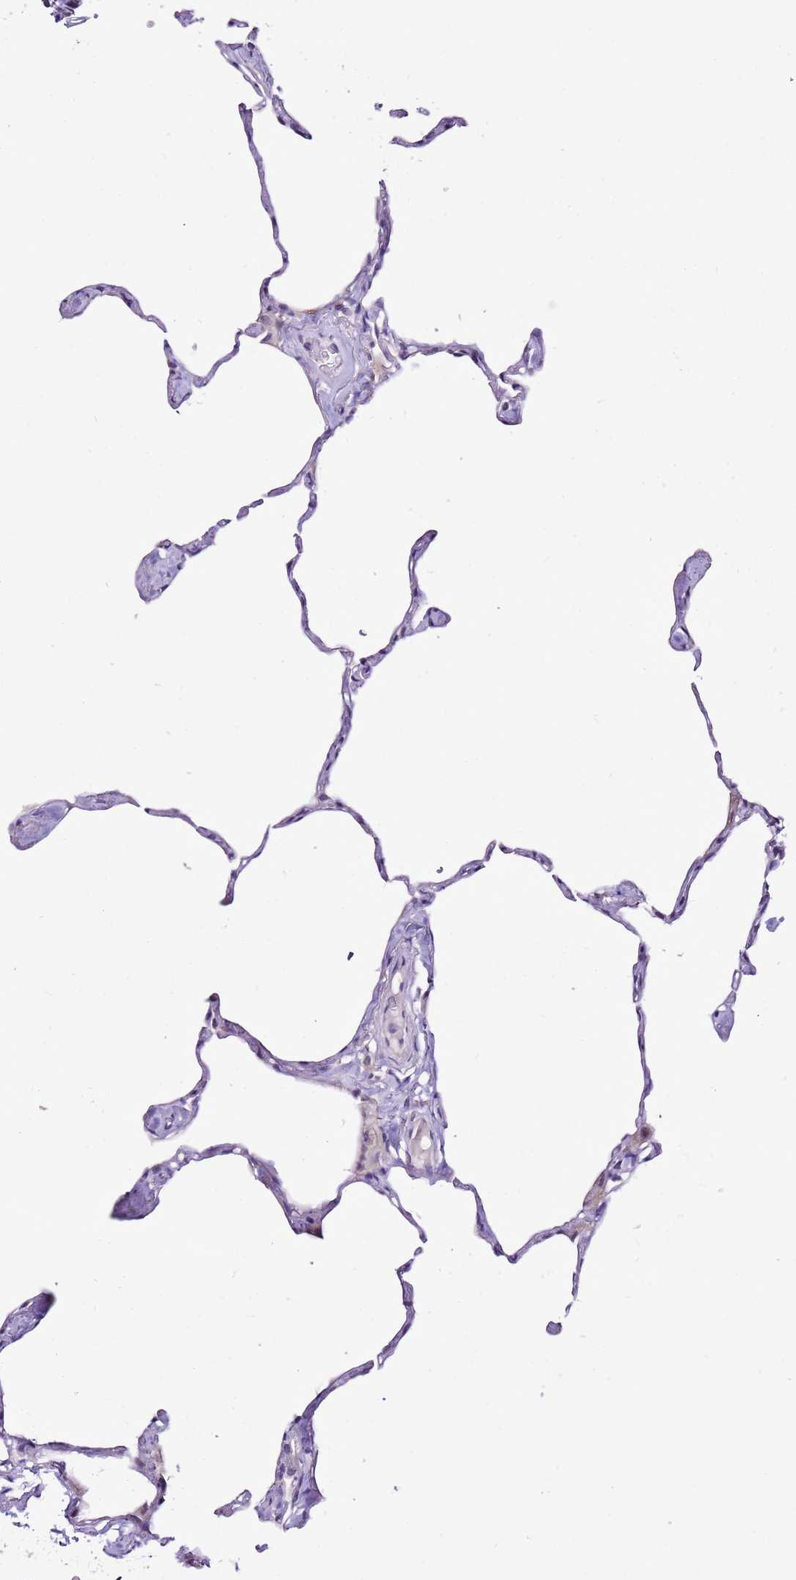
{"staining": {"intensity": "negative", "quantity": "none", "location": "none"}, "tissue": "lung", "cell_type": "Alveolar cells", "image_type": "normal", "snomed": [{"axis": "morphology", "description": "Normal tissue, NOS"}, {"axis": "topography", "description": "Lung"}], "caption": "High magnification brightfield microscopy of benign lung stained with DAB (brown) and counterstained with hematoxylin (blue): alveolar cells show no significant staining. The staining is performed using DAB (3,3'-diaminobenzidine) brown chromogen with nuclei counter-stained in using hematoxylin.", "gene": "SLC38A5", "patient": {"sex": "male", "age": 65}}